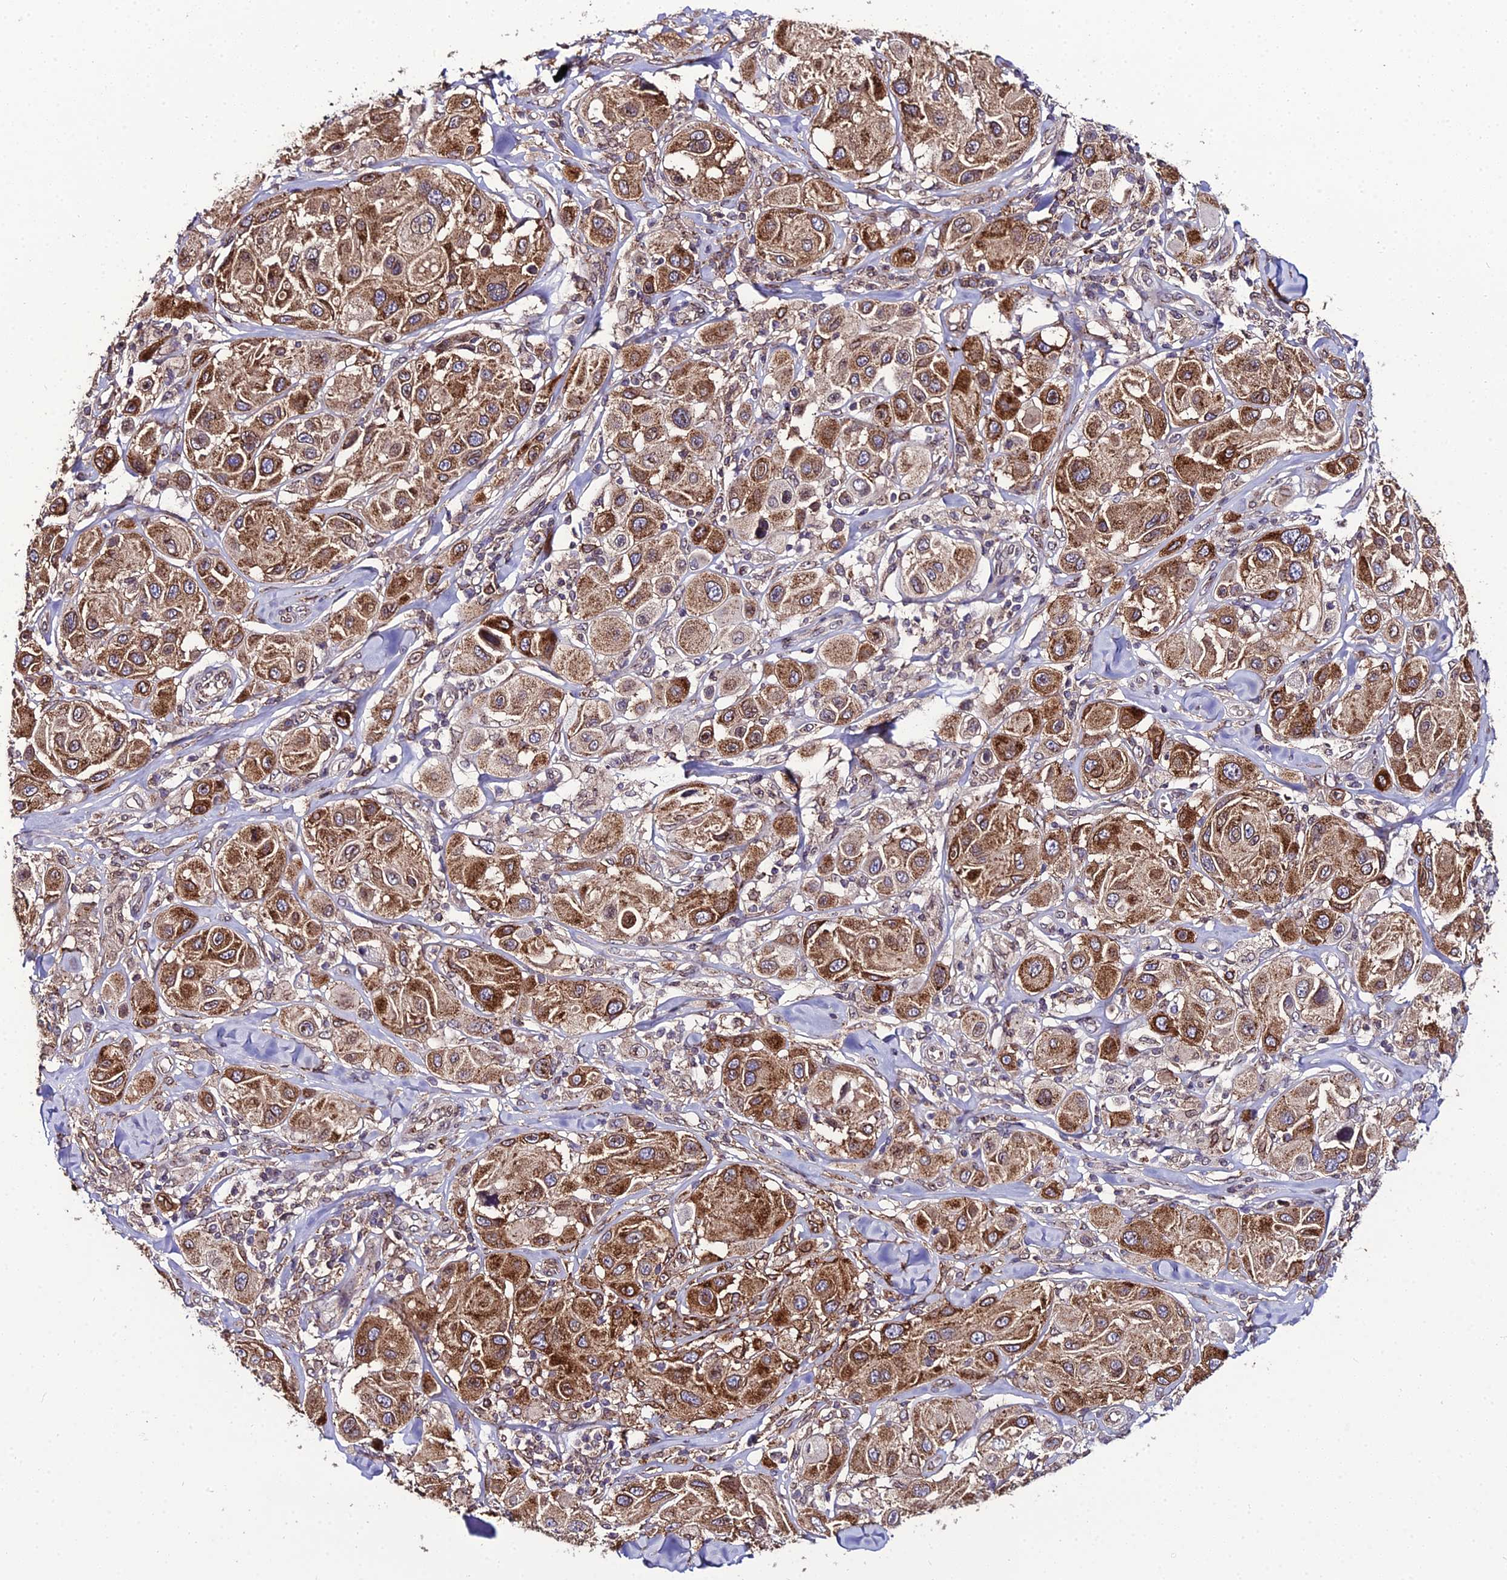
{"staining": {"intensity": "moderate", "quantity": ">75%", "location": "cytoplasmic/membranous"}, "tissue": "melanoma", "cell_type": "Tumor cells", "image_type": "cancer", "snomed": [{"axis": "morphology", "description": "Malignant melanoma, Metastatic site"}, {"axis": "topography", "description": "Skin"}], "caption": "IHC of melanoma exhibits medium levels of moderate cytoplasmic/membranous staining in about >75% of tumor cells.", "gene": "DDX19A", "patient": {"sex": "male", "age": 41}}